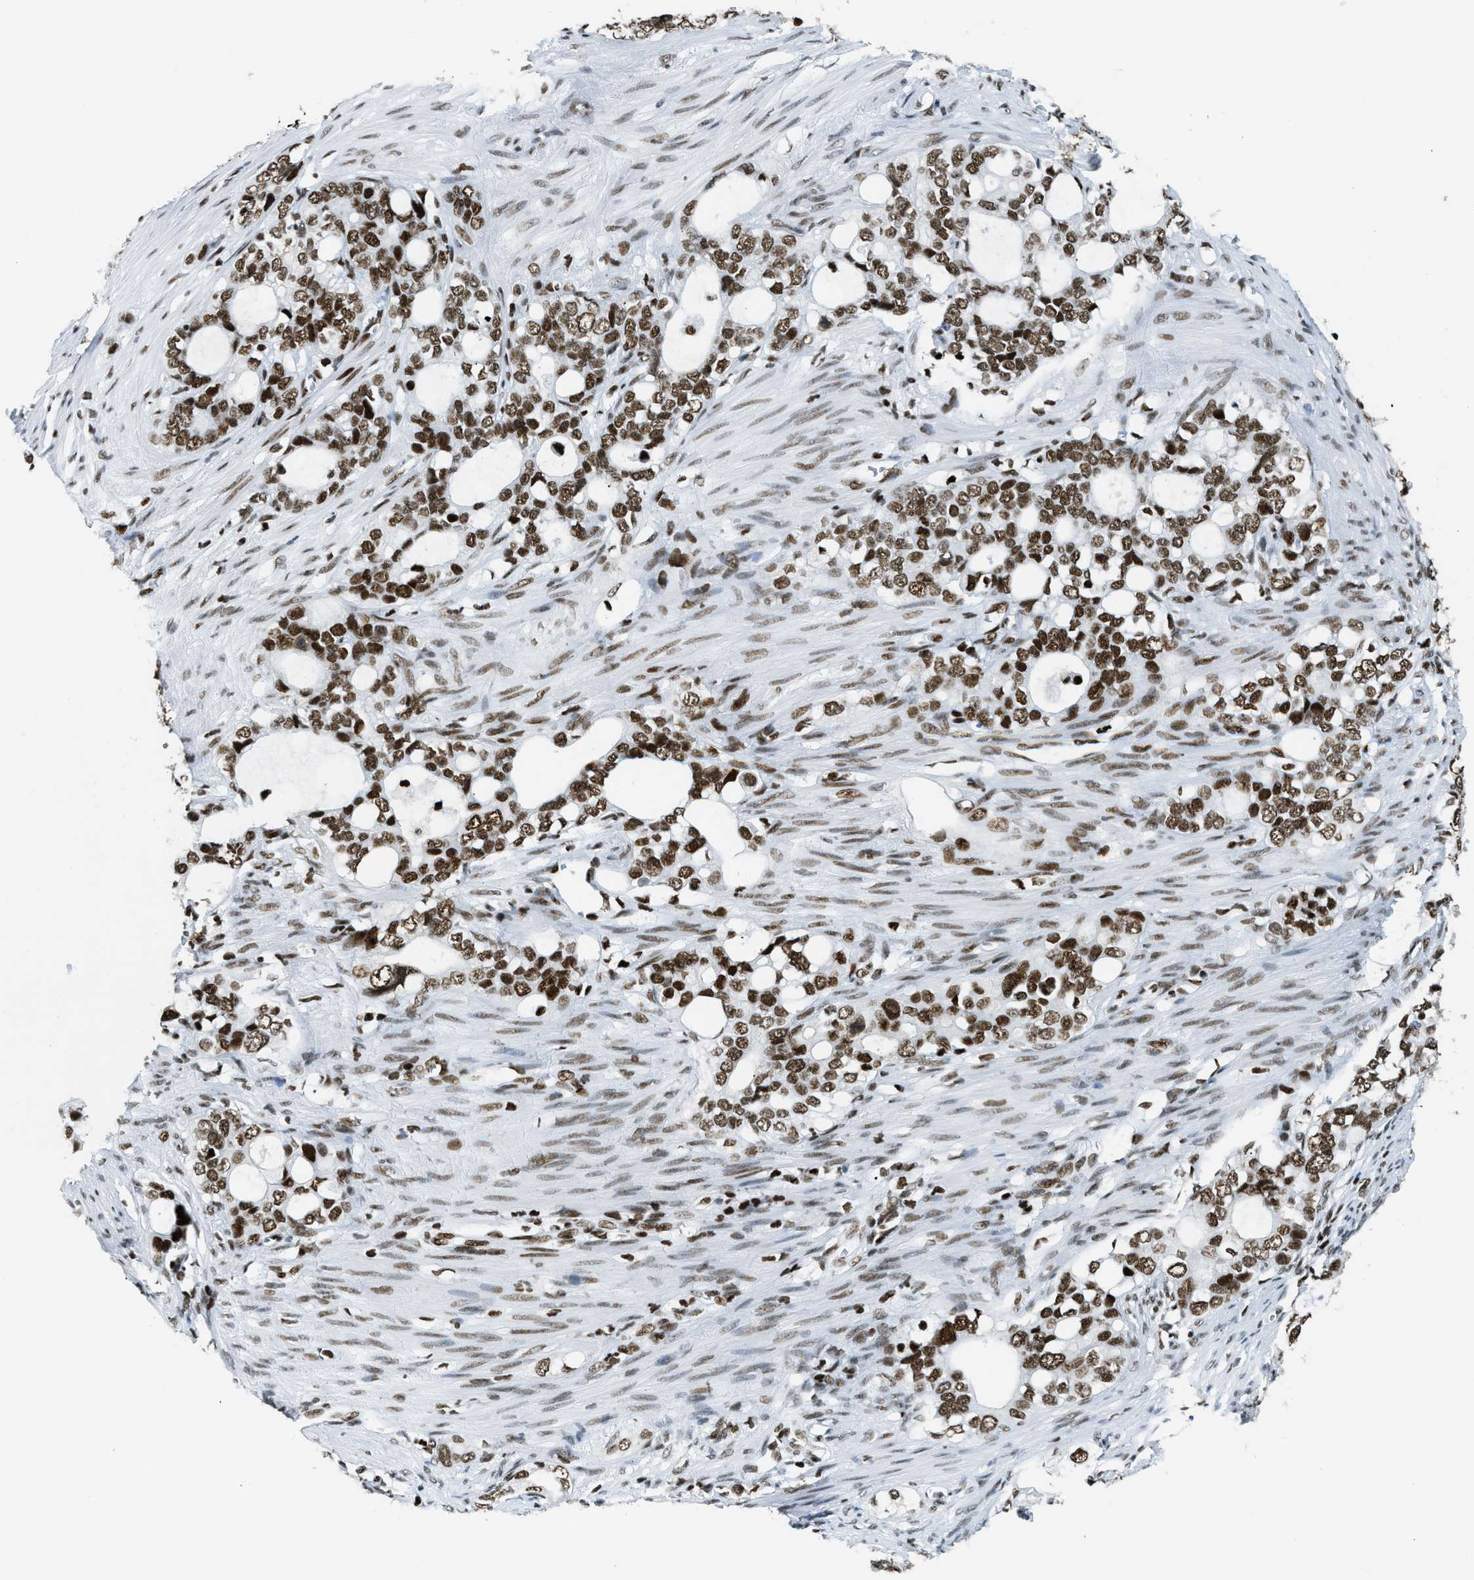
{"staining": {"intensity": "strong", "quantity": ">75%", "location": "nuclear"}, "tissue": "stomach cancer", "cell_type": "Tumor cells", "image_type": "cancer", "snomed": [{"axis": "morphology", "description": "Adenocarcinoma, NOS"}, {"axis": "topography", "description": "Stomach"}], "caption": "Protein expression analysis of adenocarcinoma (stomach) demonstrates strong nuclear staining in about >75% of tumor cells. The protein is shown in brown color, while the nuclei are stained blue.", "gene": "PIF1", "patient": {"sex": "female", "age": 75}}